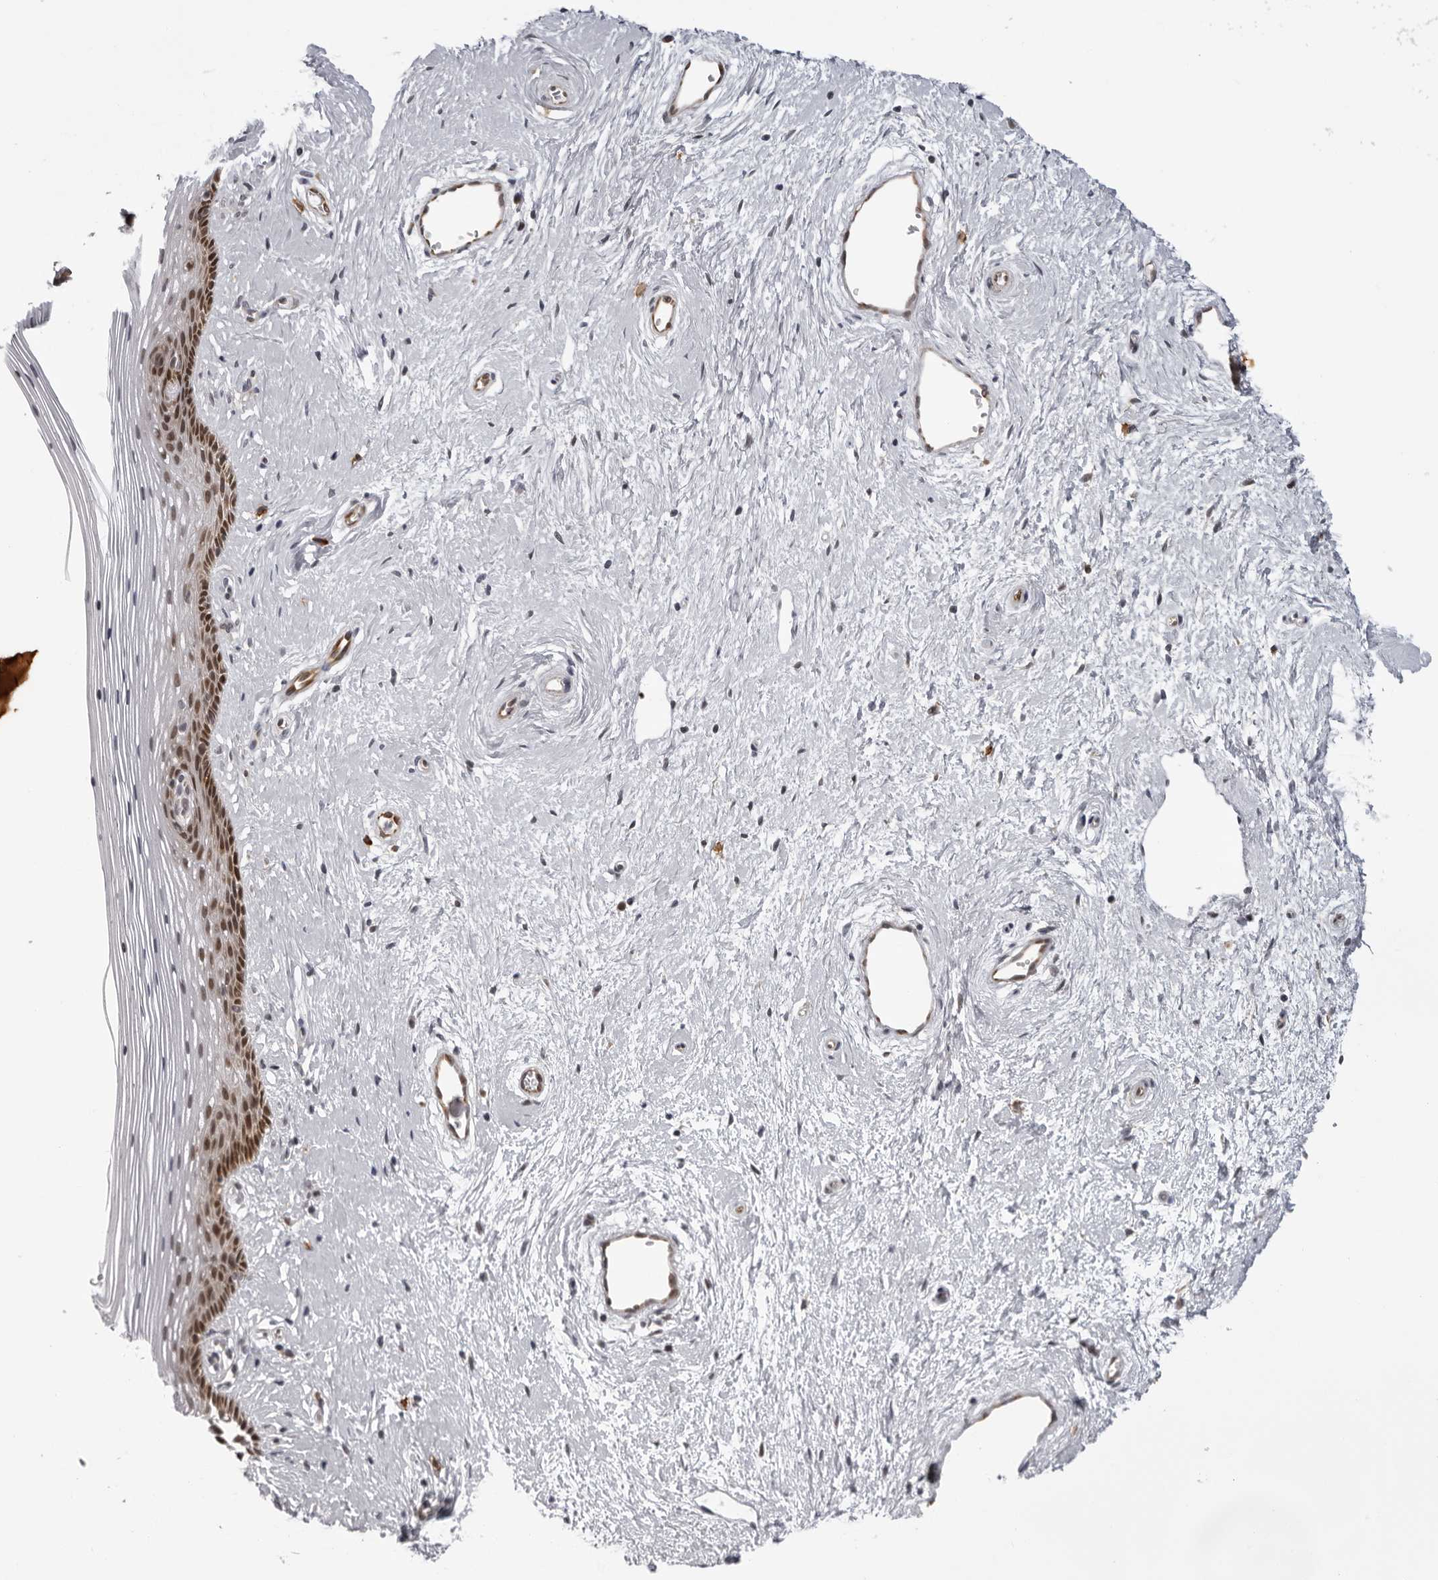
{"staining": {"intensity": "moderate", "quantity": "<25%", "location": "cytoplasmic/membranous,nuclear"}, "tissue": "vagina", "cell_type": "Squamous epithelial cells", "image_type": "normal", "snomed": [{"axis": "morphology", "description": "Normal tissue, NOS"}, {"axis": "topography", "description": "Vagina"}], "caption": "Protein expression analysis of normal vagina demonstrates moderate cytoplasmic/membranous,nuclear positivity in approximately <25% of squamous epithelial cells. (Stains: DAB (3,3'-diaminobenzidine) in brown, nuclei in blue, Microscopy: brightfield microscopy at high magnification).", "gene": "GCSAML", "patient": {"sex": "female", "age": 46}}